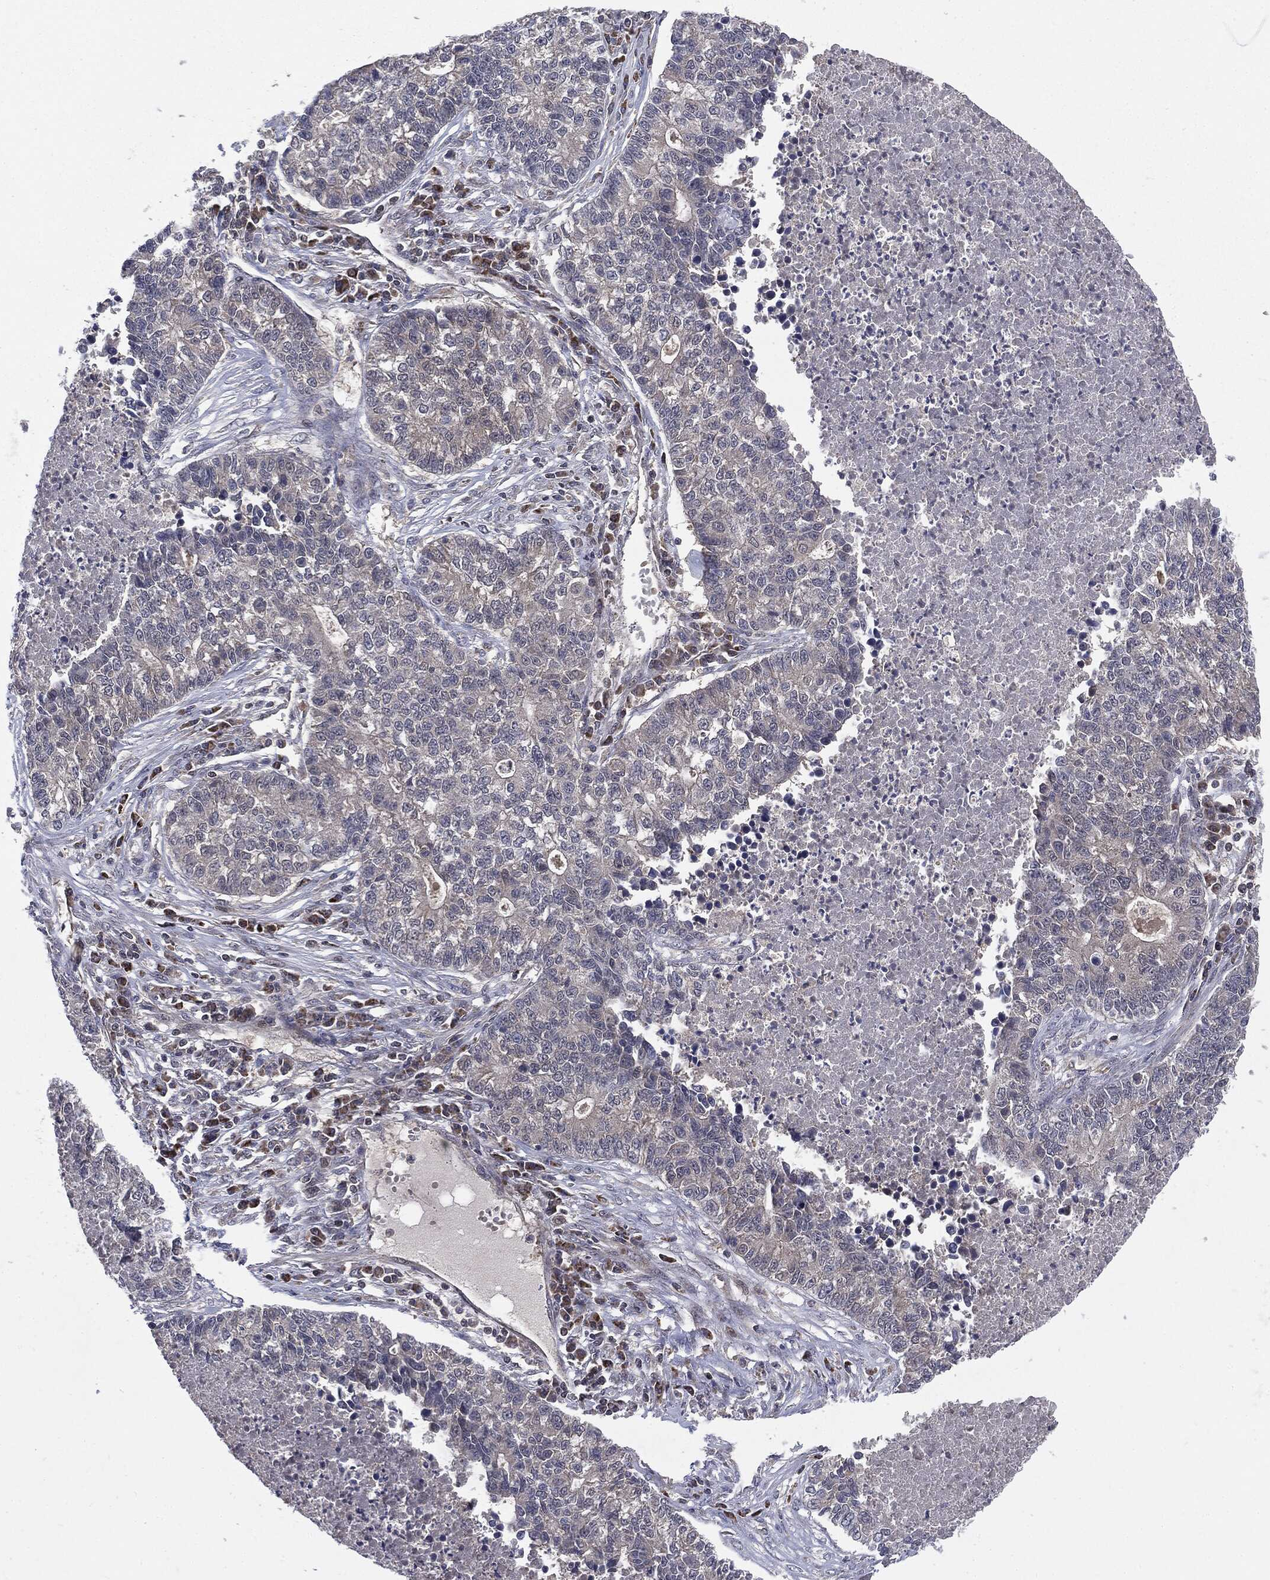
{"staining": {"intensity": "negative", "quantity": "none", "location": "none"}, "tissue": "lung cancer", "cell_type": "Tumor cells", "image_type": "cancer", "snomed": [{"axis": "morphology", "description": "Adenocarcinoma, NOS"}, {"axis": "topography", "description": "Lung"}], "caption": "There is no significant expression in tumor cells of adenocarcinoma (lung).", "gene": "PTPA", "patient": {"sex": "male", "age": 57}}